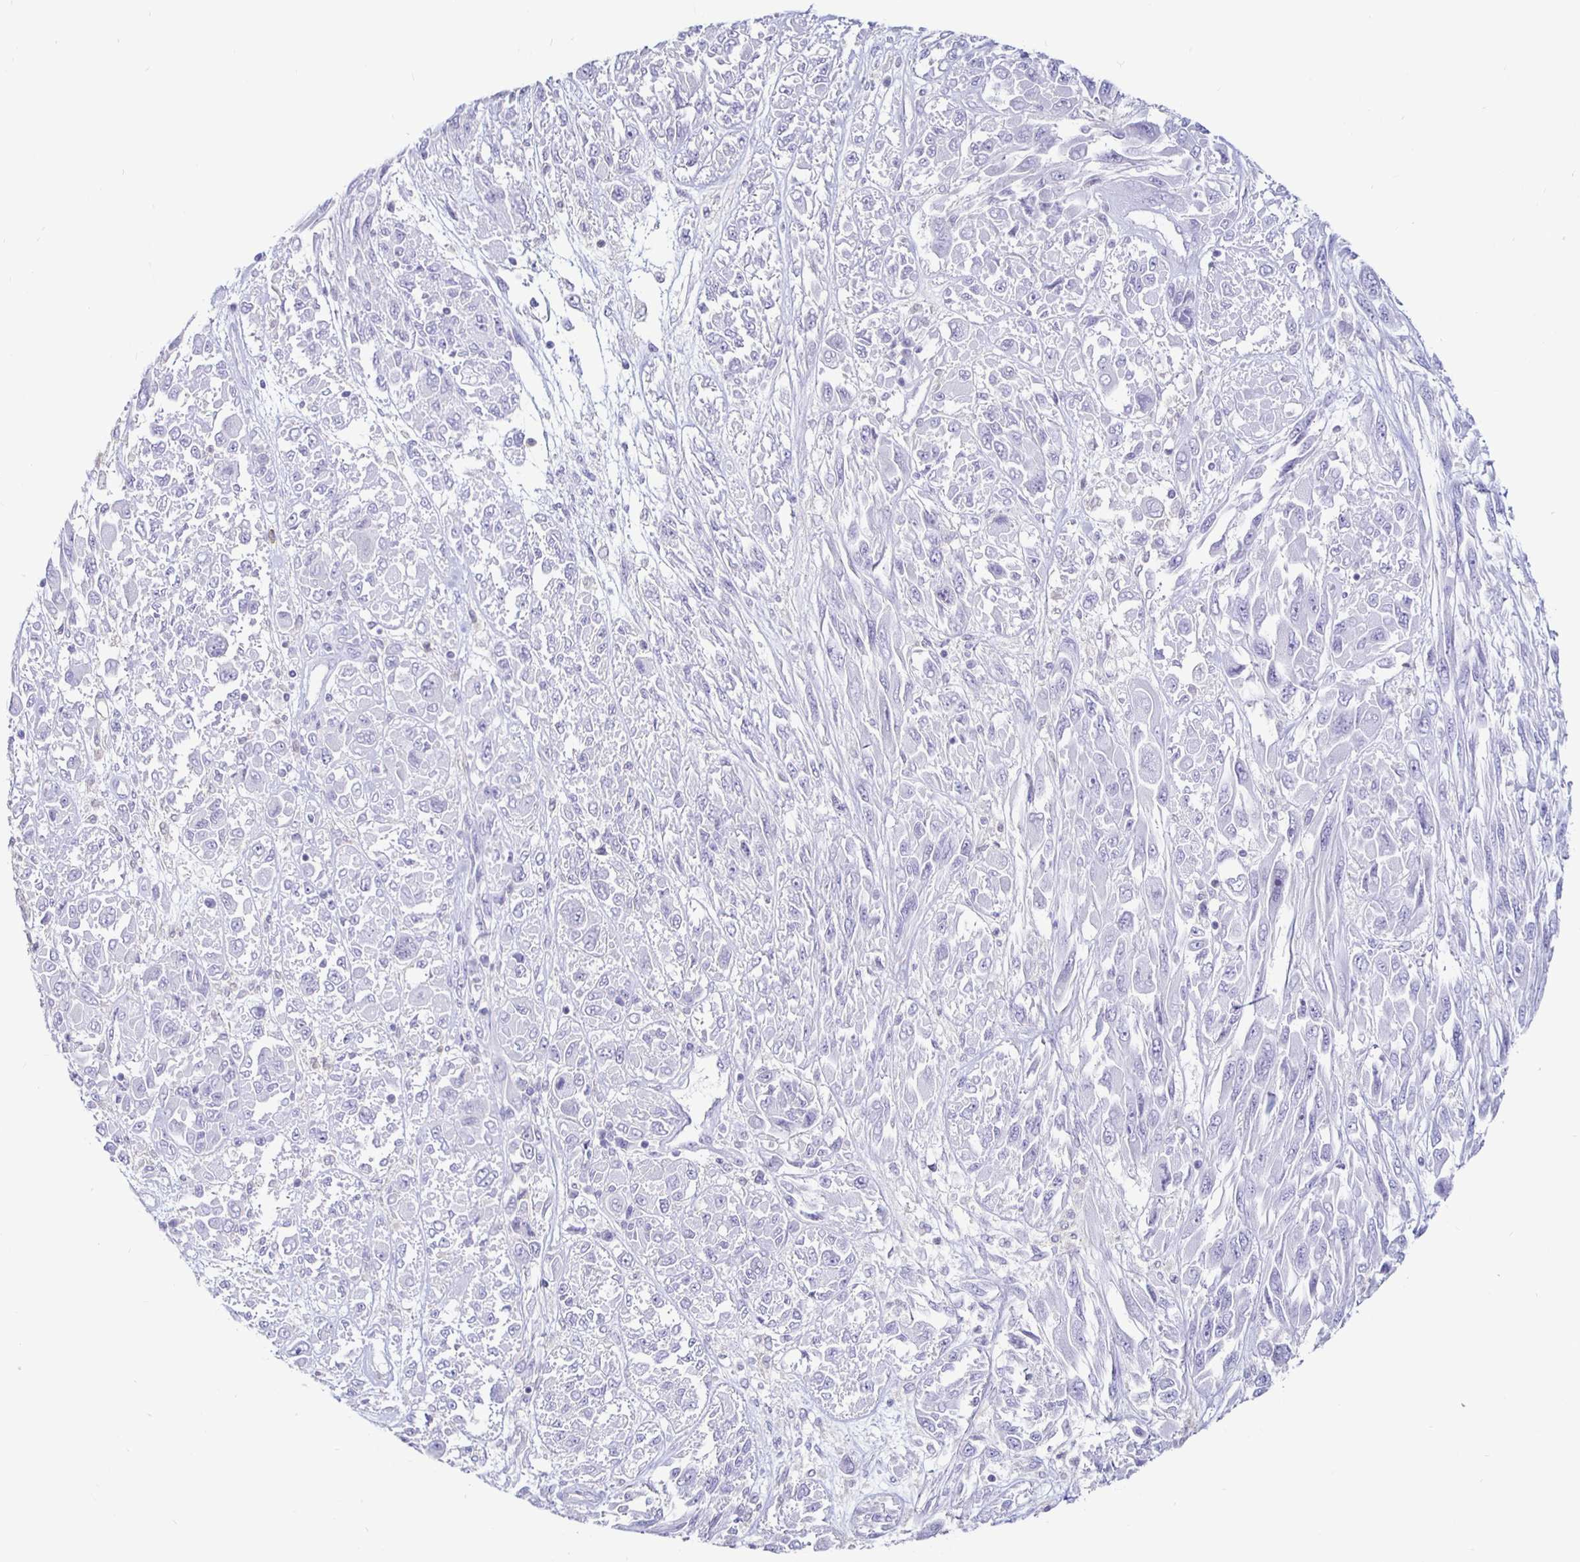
{"staining": {"intensity": "negative", "quantity": "none", "location": "none"}, "tissue": "melanoma", "cell_type": "Tumor cells", "image_type": "cancer", "snomed": [{"axis": "morphology", "description": "Malignant melanoma, NOS"}, {"axis": "topography", "description": "Skin"}], "caption": "Human malignant melanoma stained for a protein using immunohistochemistry (IHC) reveals no positivity in tumor cells.", "gene": "SIRPA", "patient": {"sex": "female", "age": 91}}